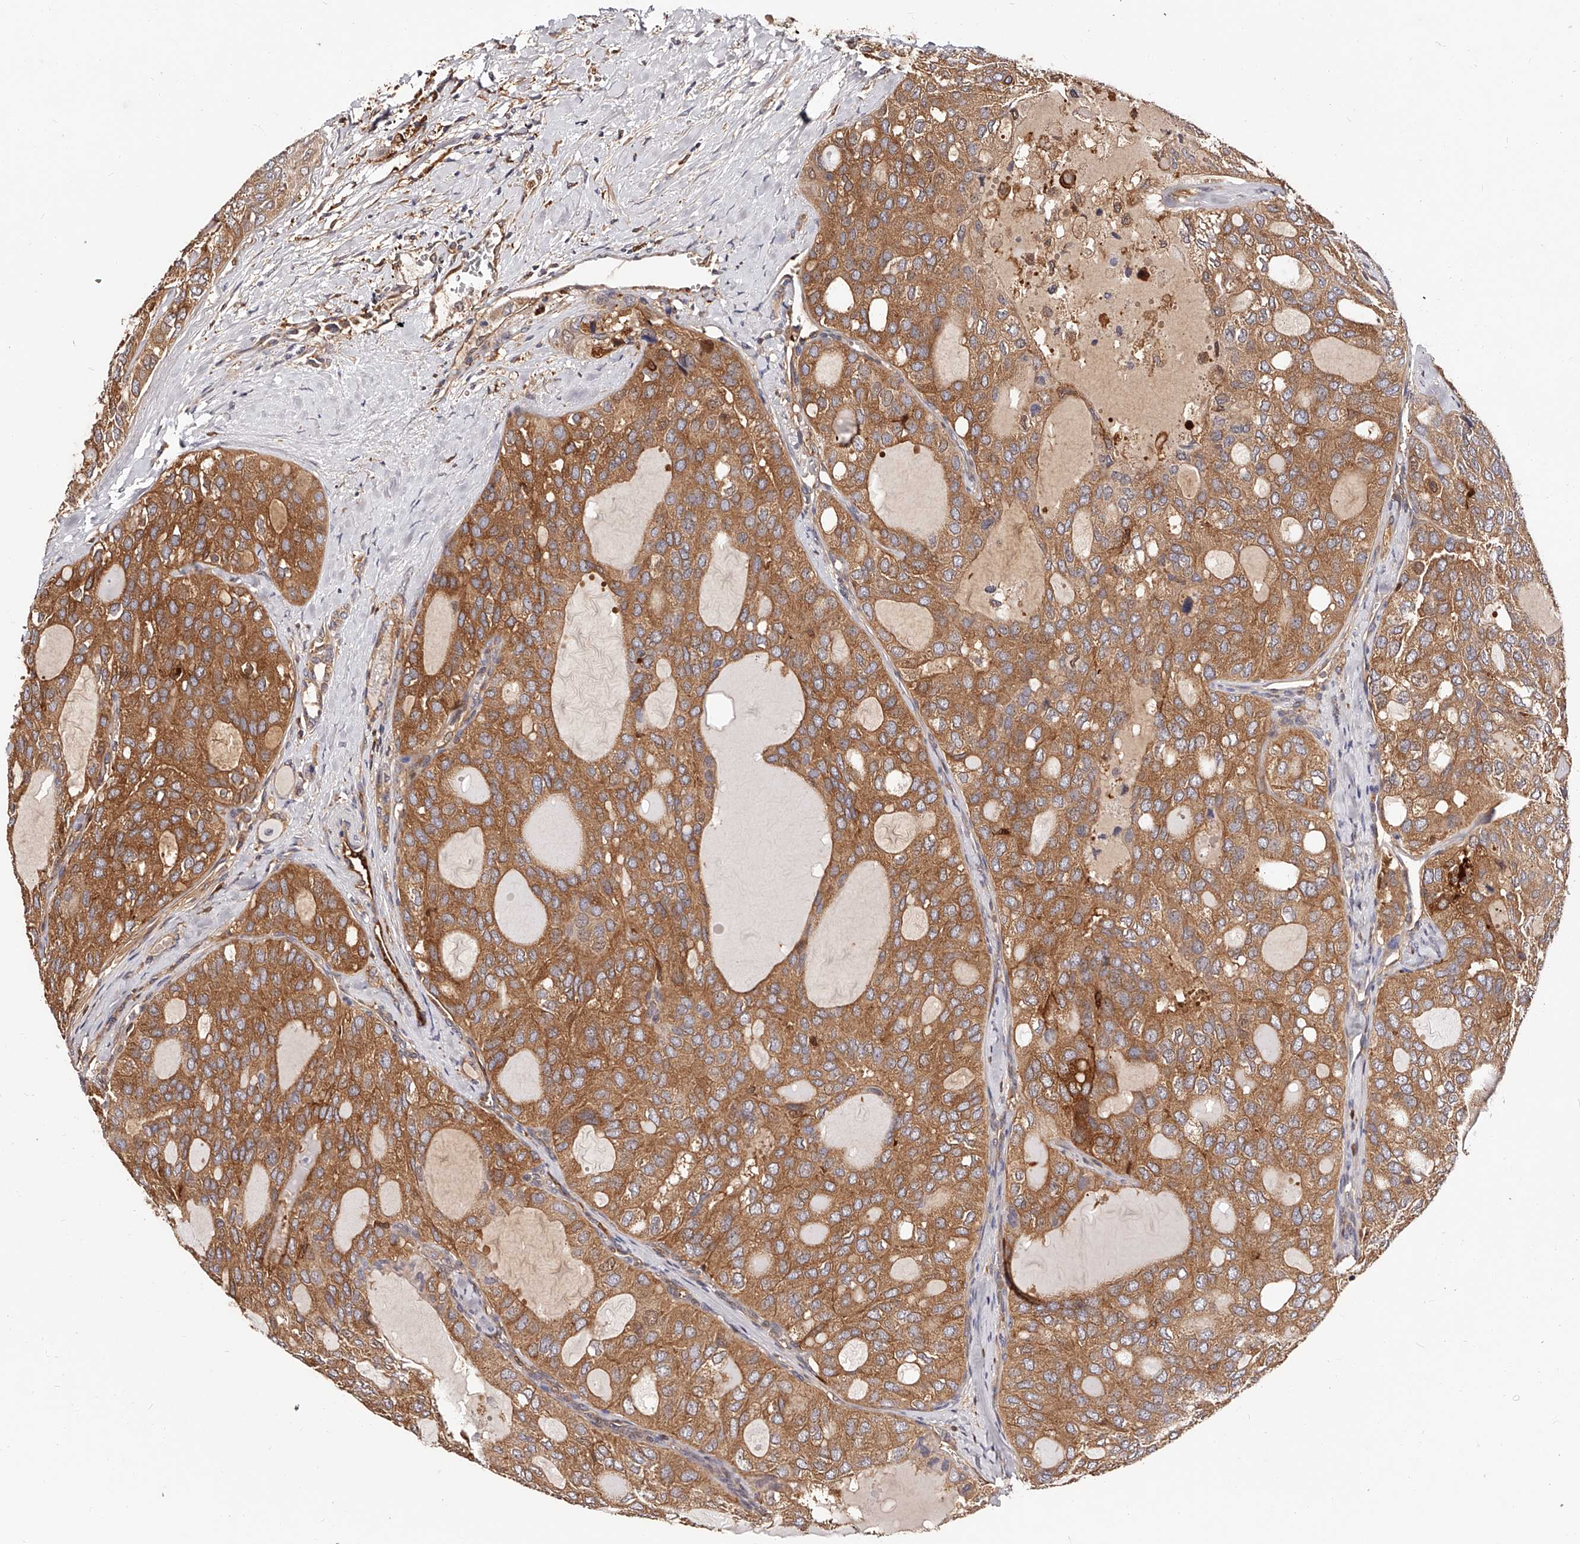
{"staining": {"intensity": "moderate", "quantity": ">75%", "location": "cytoplasmic/membranous"}, "tissue": "thyroid cancer", "cell_type": "Tumor cells", "image_type": "cancer", "snomed": [{"axis": "morphology", "description": "Follicular adenoma carcinoma, NOS"}, {"axis": "topography", "description": "Thyroid gland"}], "caption": "The immunohistochemical stain labels moderate cytoplasmic/membranous staining in tumor cells of thyroid cancer (follicular adenoma carcinoma) tissue. The staining is performed using DAB (3,3'-diaminobenzidine) brown chromogen to label protein expression. The nuclei are counter-stained blue using hematoxylin.", "gene": "LAP3", "patient": {"sex": "male", "age": 75}}